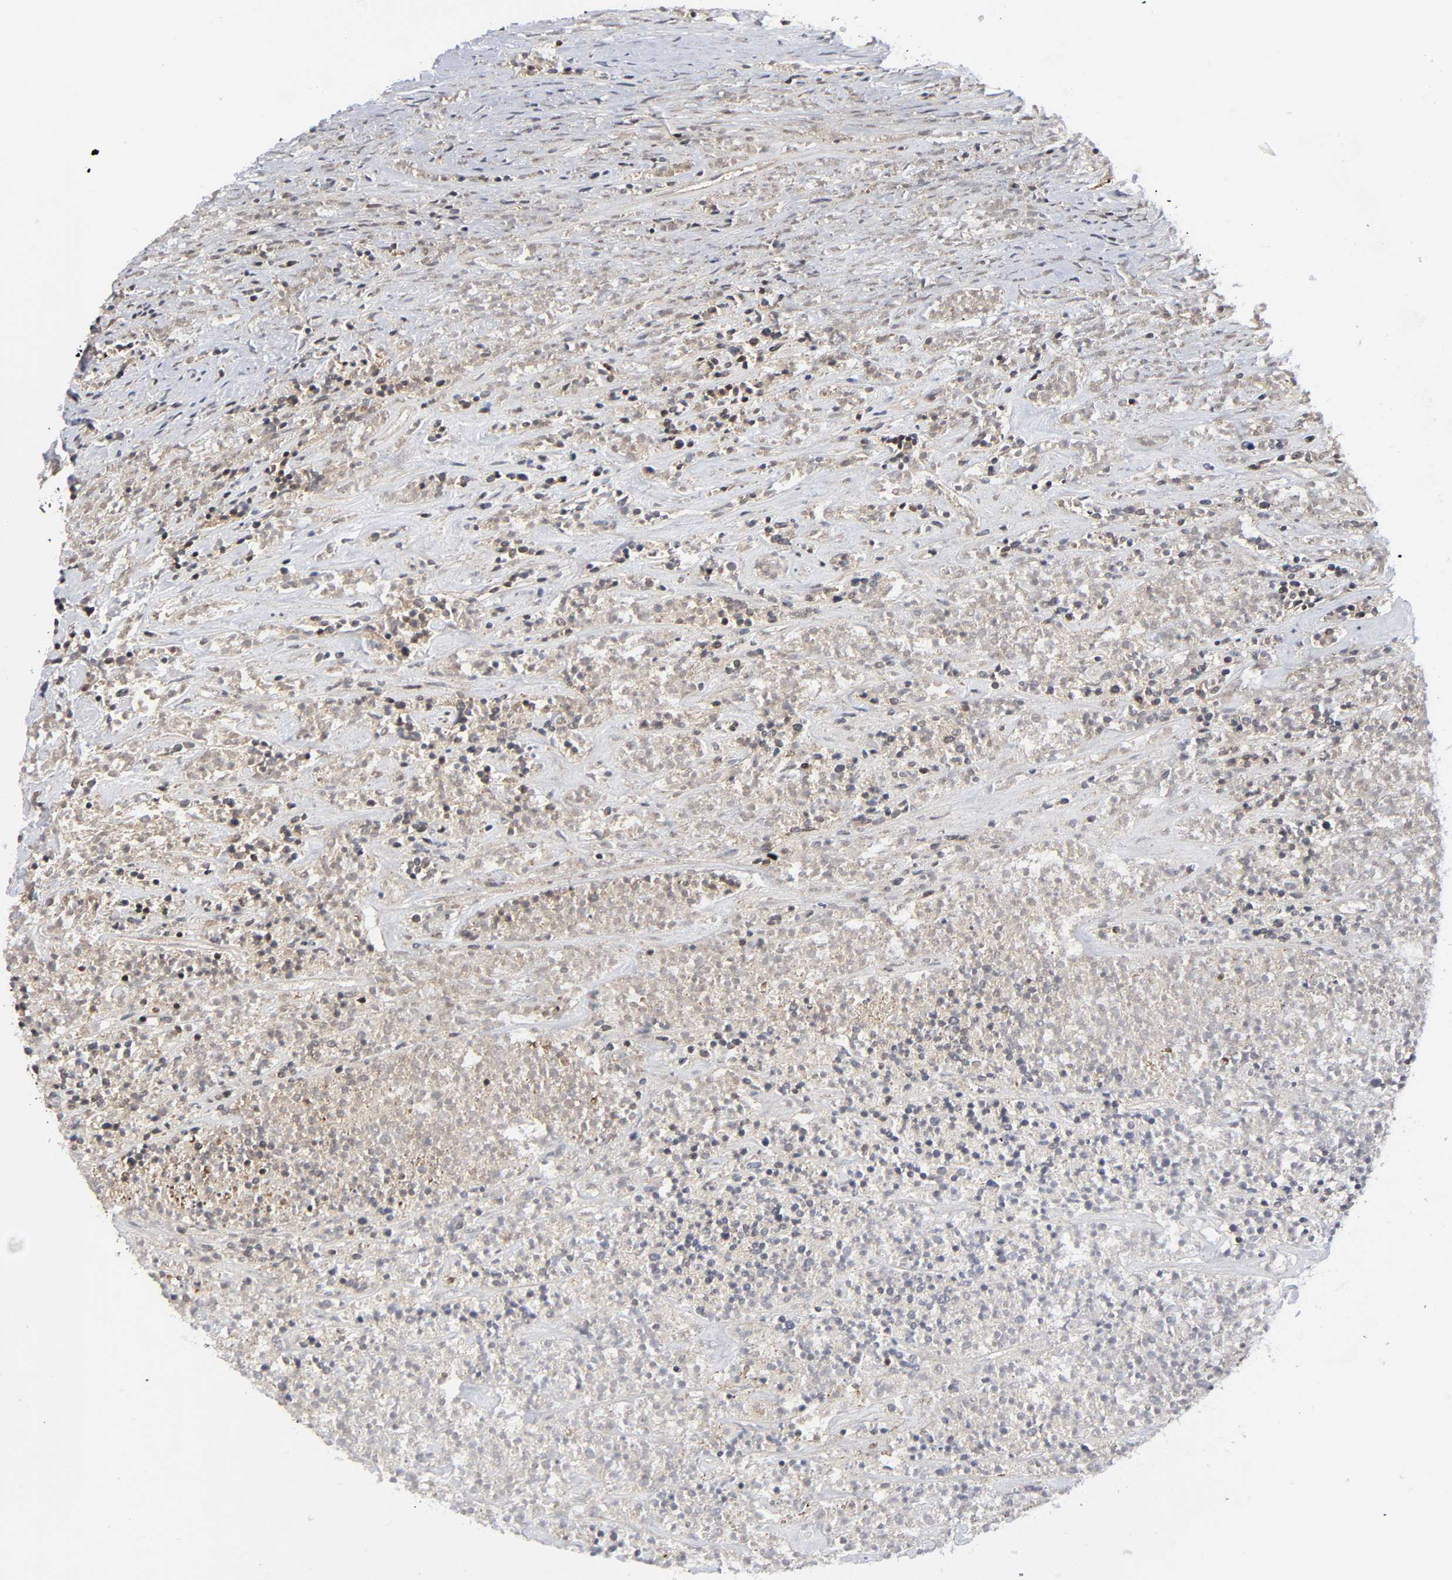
{"staining": {"intensity": "negative", "quantity": "none", "location": "none"}, "tissue": "lymphoma", "cell_type": "Tumor cells", "image_type": "cancer", "snomed": [{"axis": "morphology", "description": "Malignant lymphoma, non-Hodgkin's type, High grade"}, {"axis": "topography", "description": "Lymph node"}], "caption": "Tumor cells show no significant expression in lymphoma.", "gene": "MAPK1", "patient": {"sex": "female", "age": 73}}